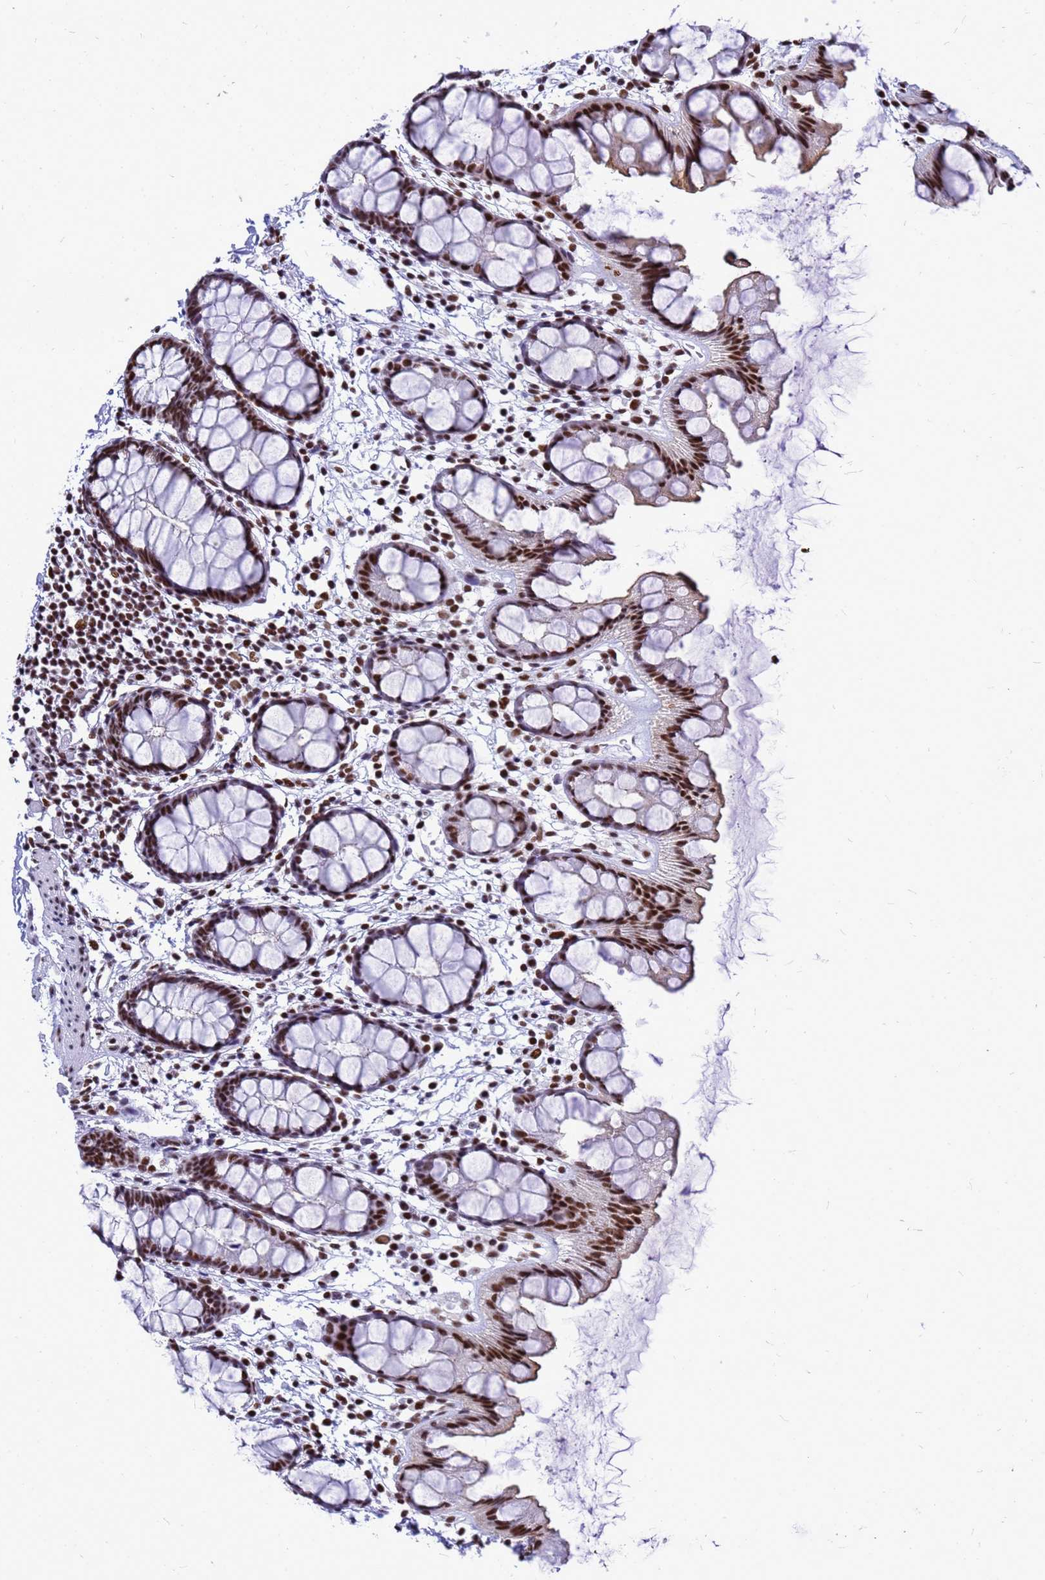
{"staining": {"intensity": "strong", "quantity": ">75%", "location": "nuclear"}, "tissue": "rectum", "cell_type": "Glandular cells", "image_type": "normal", "snomed": [{"axis": "morphology", "description": "Normal tissue, NOS"}, {"axis": "topography", "description": "Rectum"}], "caption": "Benign rectum was stained to show a protein in brown. There is high levels of strong nuclear staining in approximately >75% of glandular cells. The staining was performed using DAB, with brown indicating positive protein expression. Nuclei are stained blue with hematoxylin.", "gene": "SART3", "patient": {"sex": "female", "age": 65}}